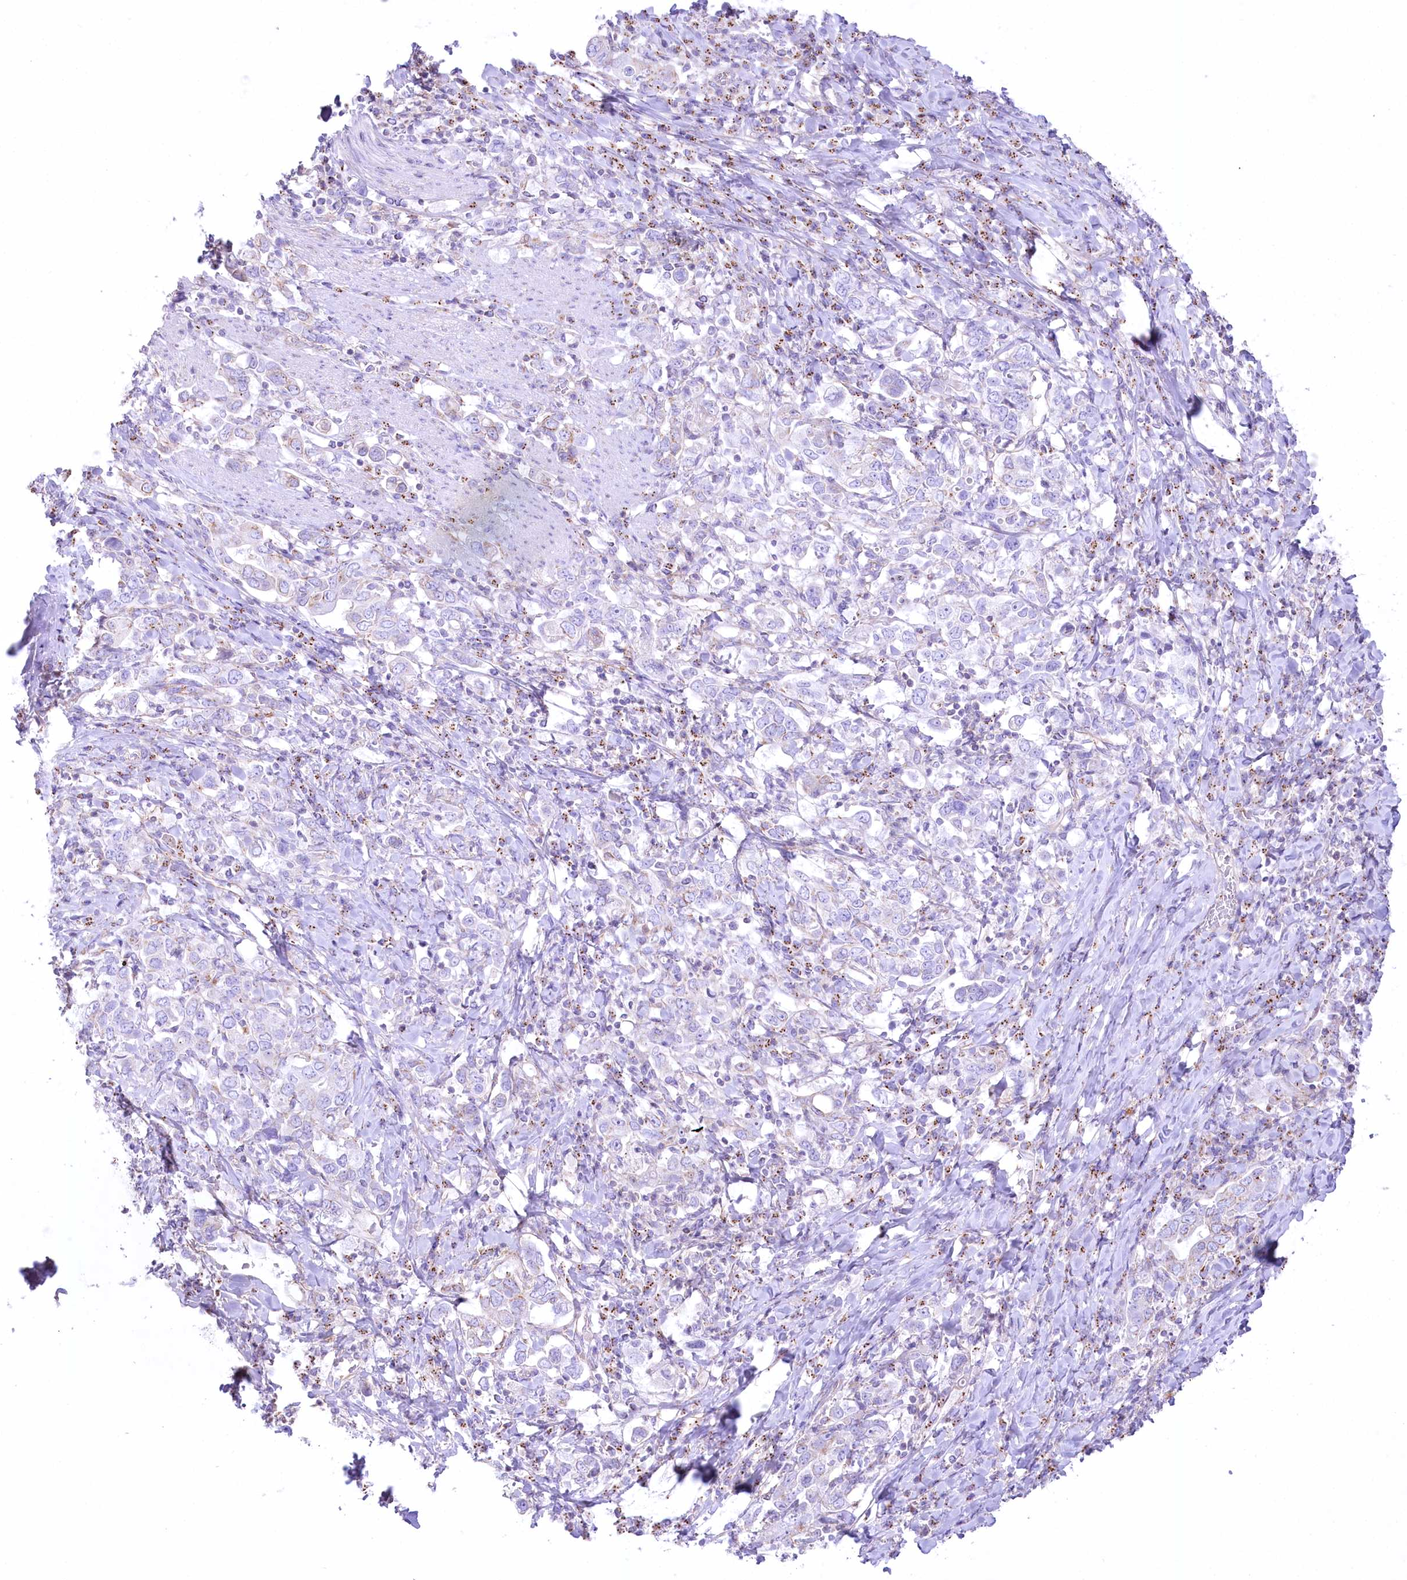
{"staining": {"intensity": "negative", "quantity": "none", "location": "none"}, "tissue": "stomach cancer", "cell_type": "Tumor cells", "image_type": "cancer", "snomed": [{"axis": "morphology", "description": "Adenocarcinoma, NOS"}, {"axis": "topography", "description": "Stomach, upper"}], "caption": "Human adenocarcinoma (stomach) stained for a protein using immunohistochemistry (IHC) displays no staining in tumor cells.", "gene": "FAM216A", "patient": {"sex": "male", "age": 62}}